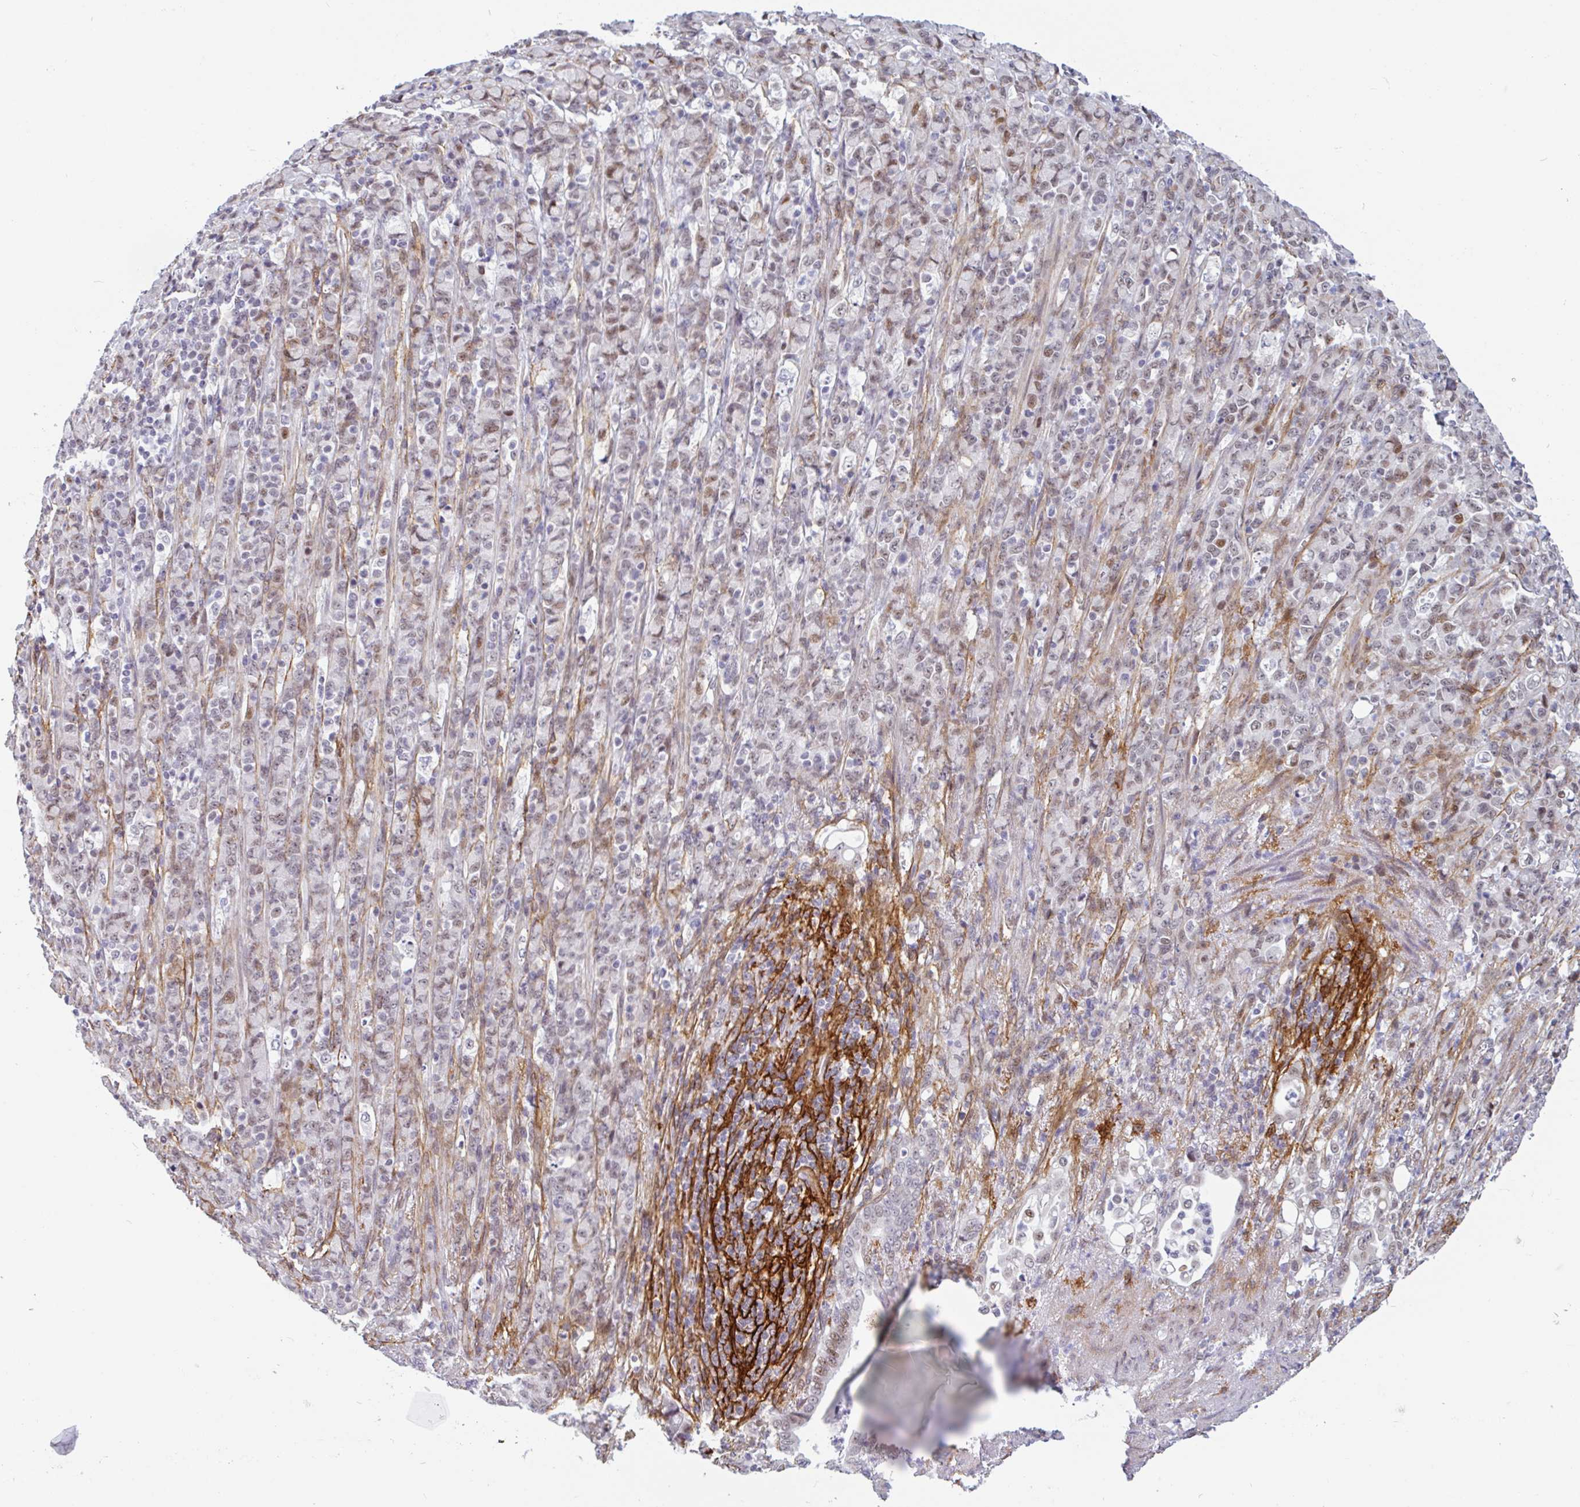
{"staining": {"intensity": "weak", "quantity": "<25%", "location": "nuclear"}, "tissue": "stomach cancer", "cell_type": "Tumor cells", "image_type": "cancer", "snomed": [{"axis": "morphology", "description": "Normal tissue, NOS"}, {"axis": "morphology", "description": "Adenocarcinoma, NOS"}, {"axis": "topography", "description": "Stomach"}], "caption": "Photomicrograph shows no significant protein positivity in tumor cells of stomach cancer. (DAB (3,3'-diaminobenzidine) immunohistochemistry, high magnification).", "gene": "TMEM119", "patient": {"sex": "female", "age": 79}}